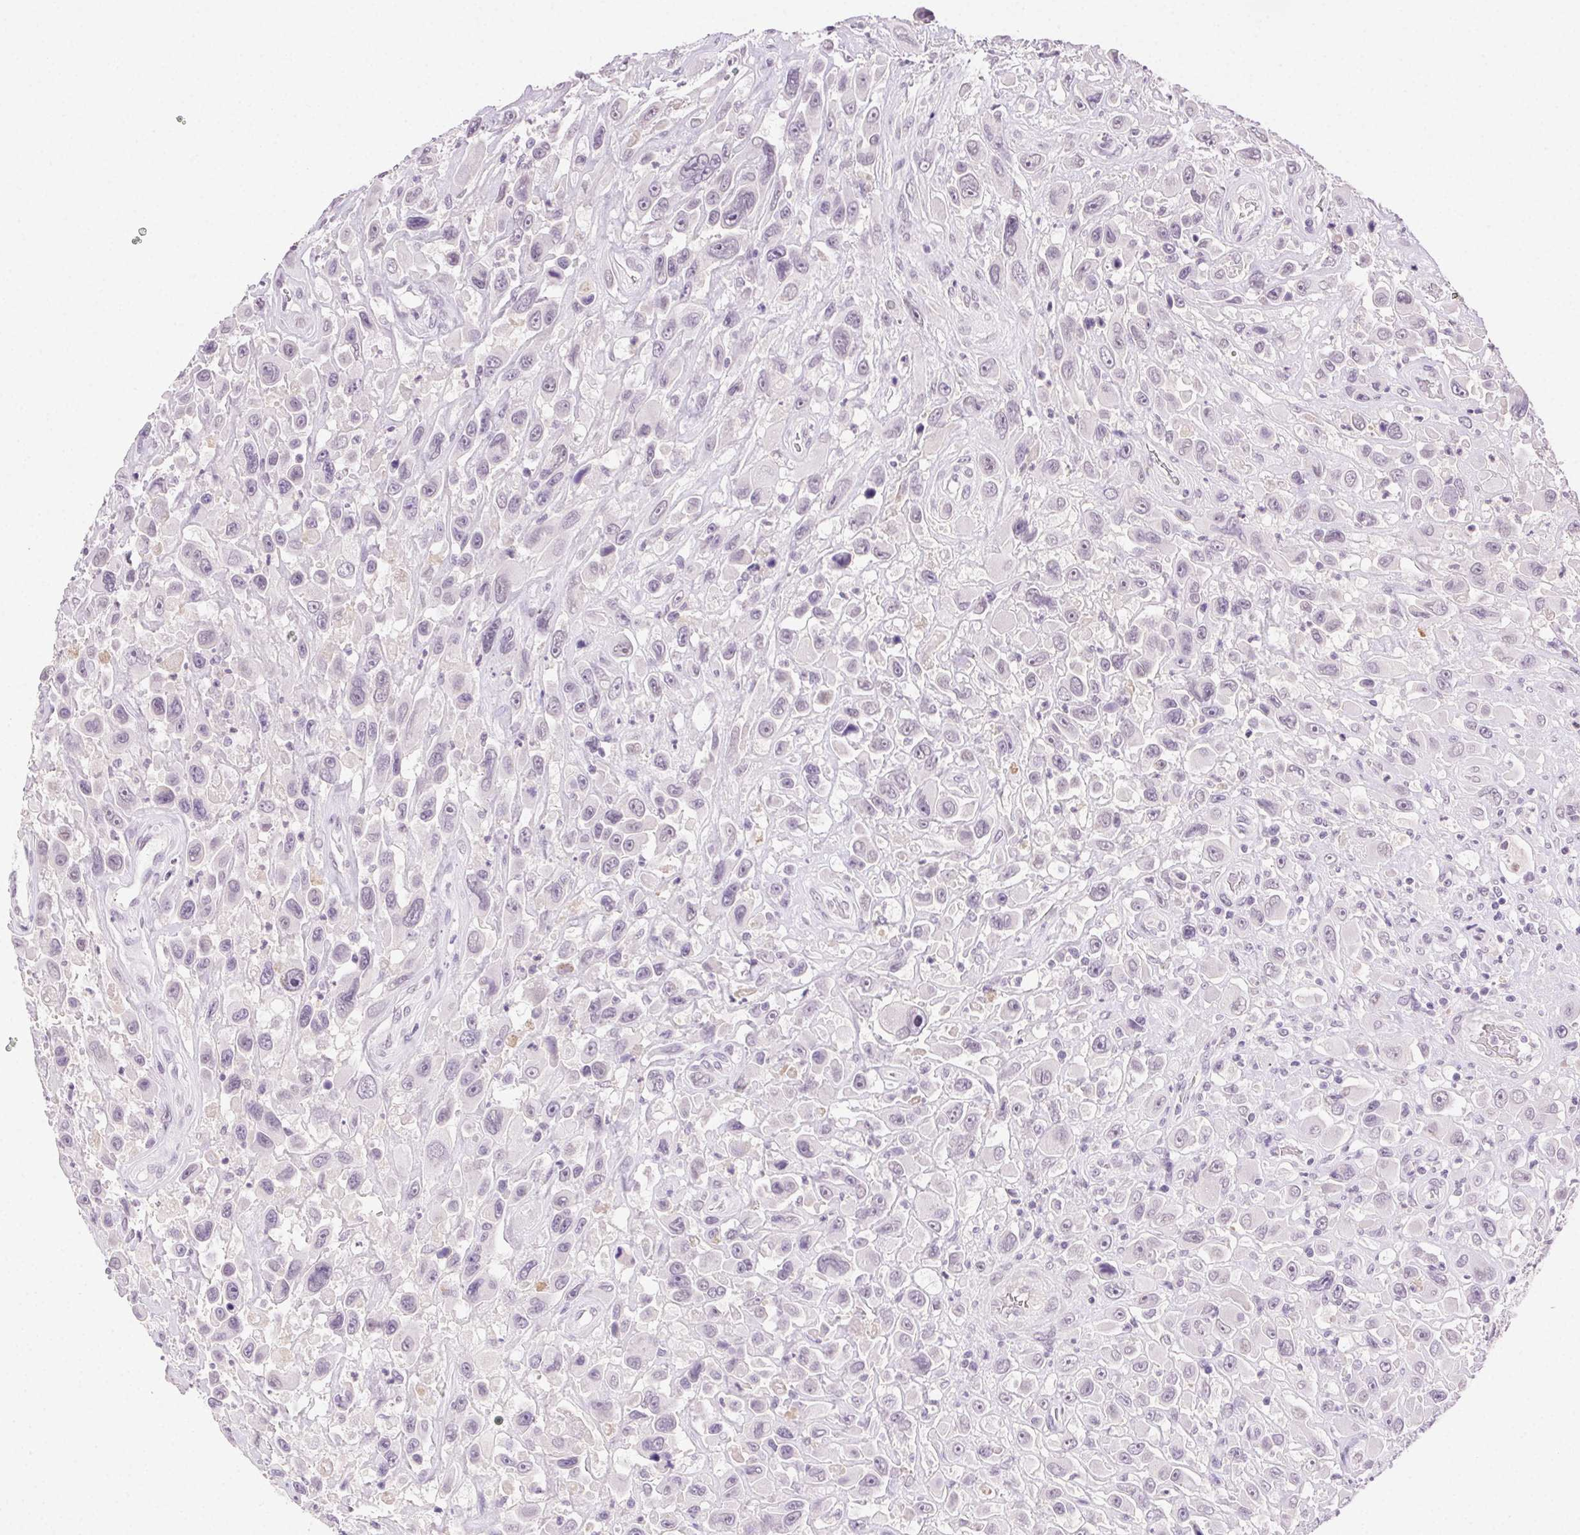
{"staining": {"intensity": "negative", "quantity": "none", "location": "none"}, "tissue": "urothelial cancer", "cell_type": "Tumor cells", "image_type": "cancer", "snomed": [{"axis": "morphology", "description": "Urothelial carcinoma, High grade"}, {"axis": "topography", "description": "Urinary bladder"}], "caption": "Tumor cells are negative for protein expression in human urothelial cancer.", "gene": "CLDN10", "patient": {"sex": "male", "age": 53}}